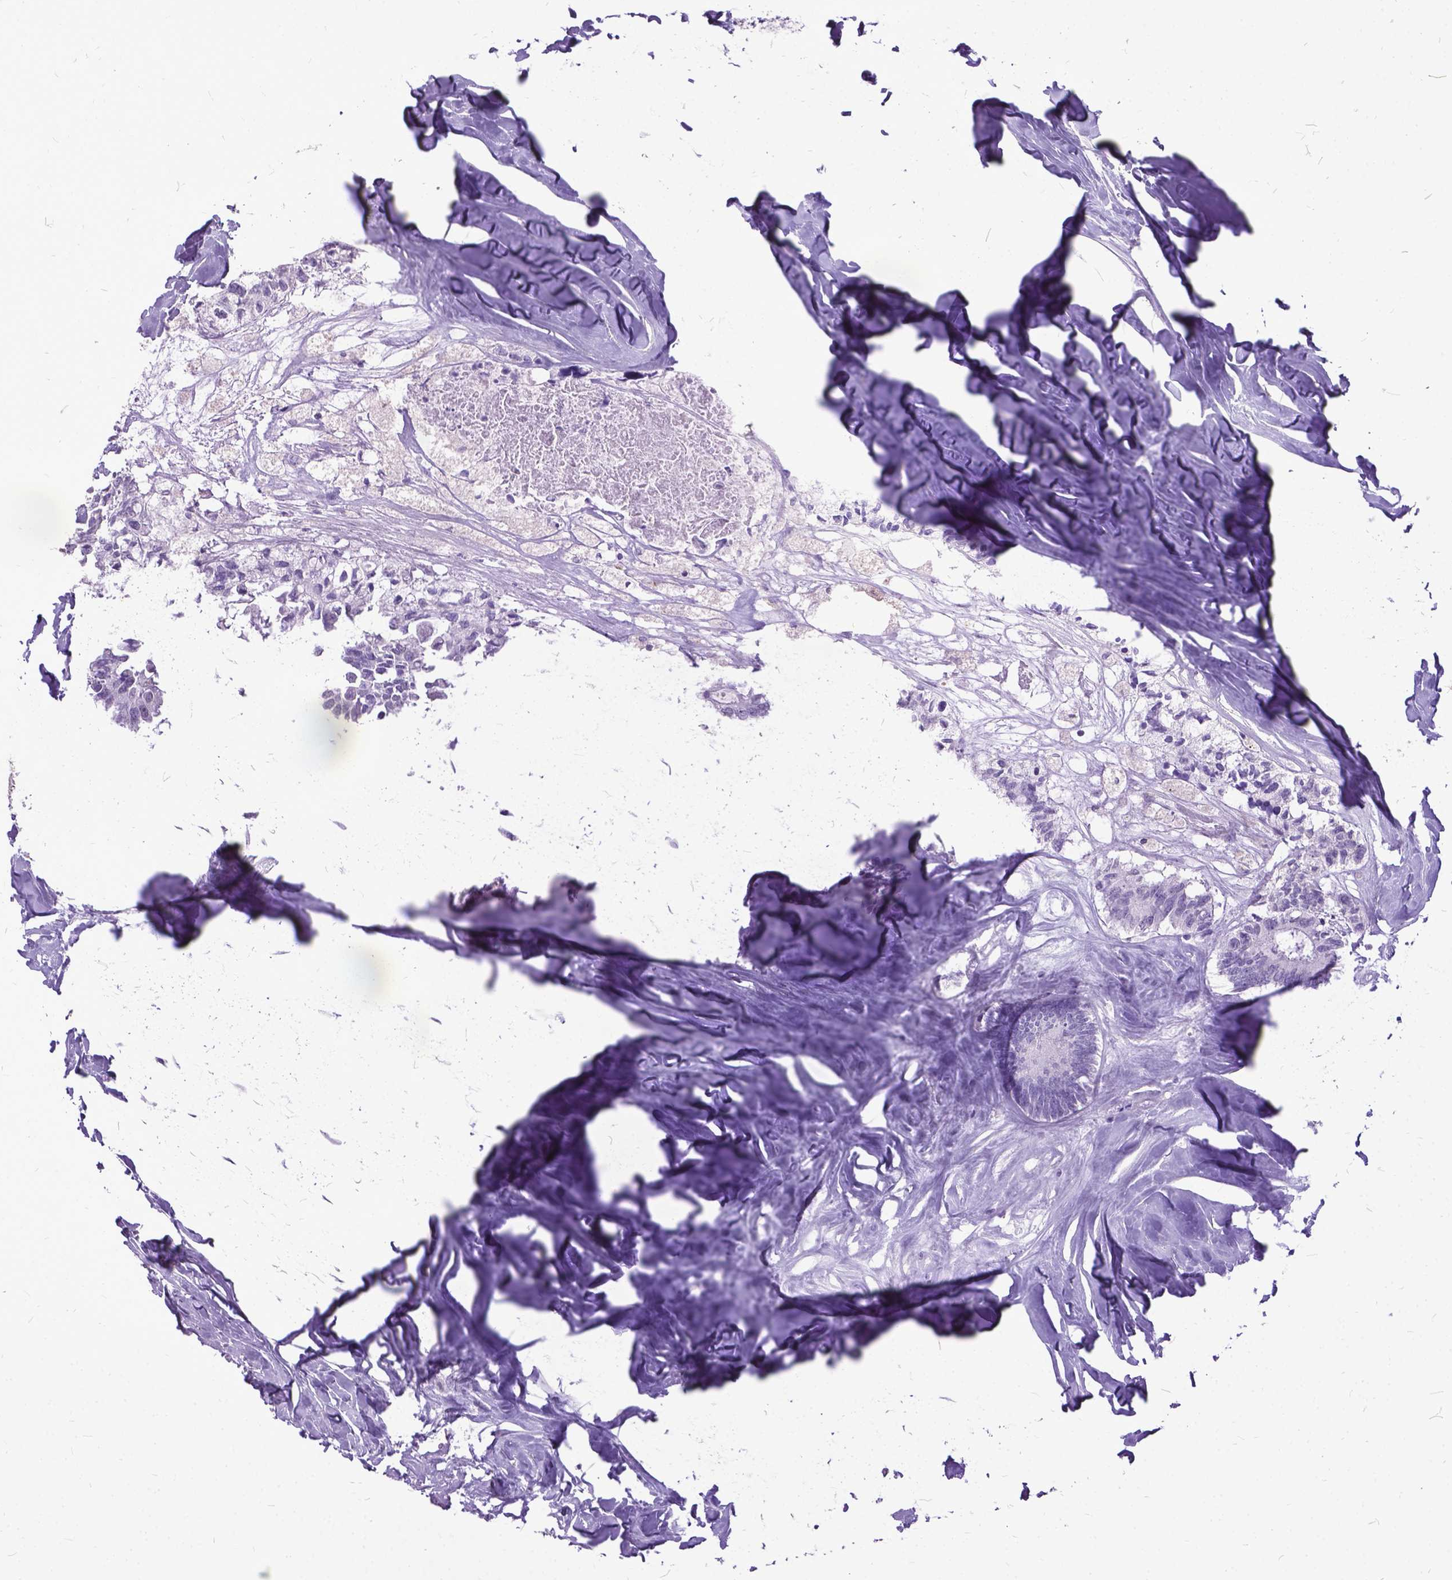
{"staining": {"intensity": "negative", "quantity": "none", "location": "none"}, "tissue": "colorectal cancer", "cell_type": "Tumor cells", "image_type": "cancer", "snomed": [{"axis": "morphology", "description": "Adenocarcinoma, NOS"}, {"axis": "topography", "description": "Colon"}, {"axis": "topography", "description": "Rectum"}], "caption": "The micrograph reveals no staining of tumor cells in colorectal cancer (adenocarcinoma).", "gene": "MARCHF10", "patient": {"sex": "male", "age": 57}}